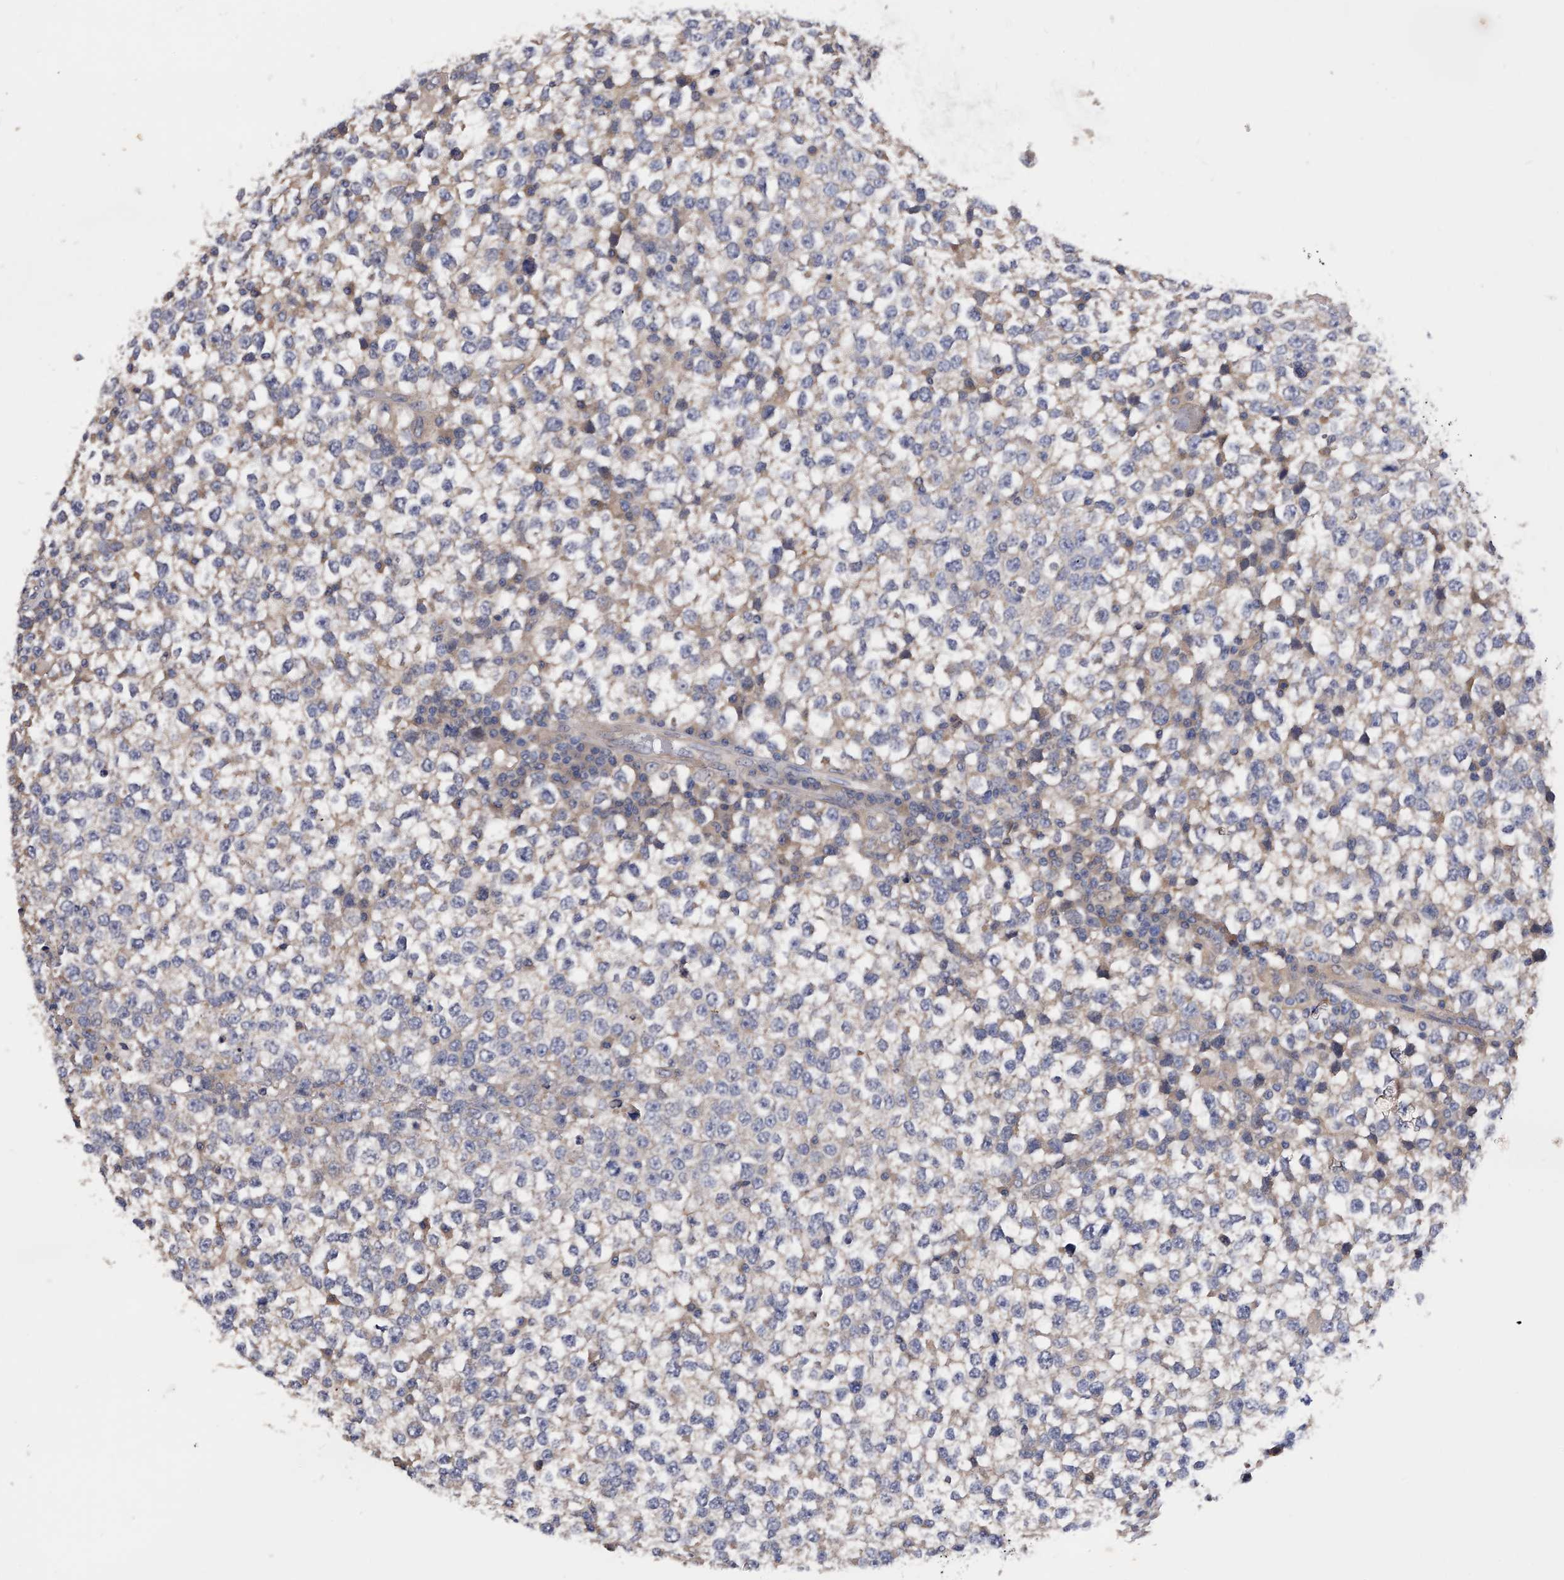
{"staining": {"intensity": "weak", "quantity": "<25%", "location": "cytoplasmic/membranous"}, "tissue": "testis cancer", "cell_type": "Tumor cells", "image_type": "cancer", "snomed": [{"axis": "morphology", "description": "Seminoma, NOS"}, {"axis": "topography", "description": "Testis"}], "caption": "An immunohistochemistry (IHC) image of testis cancer (seminoma) is shown. There is no staining in tumor cells of testis cancer (seminoma). (DAB IHC, high magnification).", "gene": "ARL4C", "patient": {"sex": "male", "age": 65}}